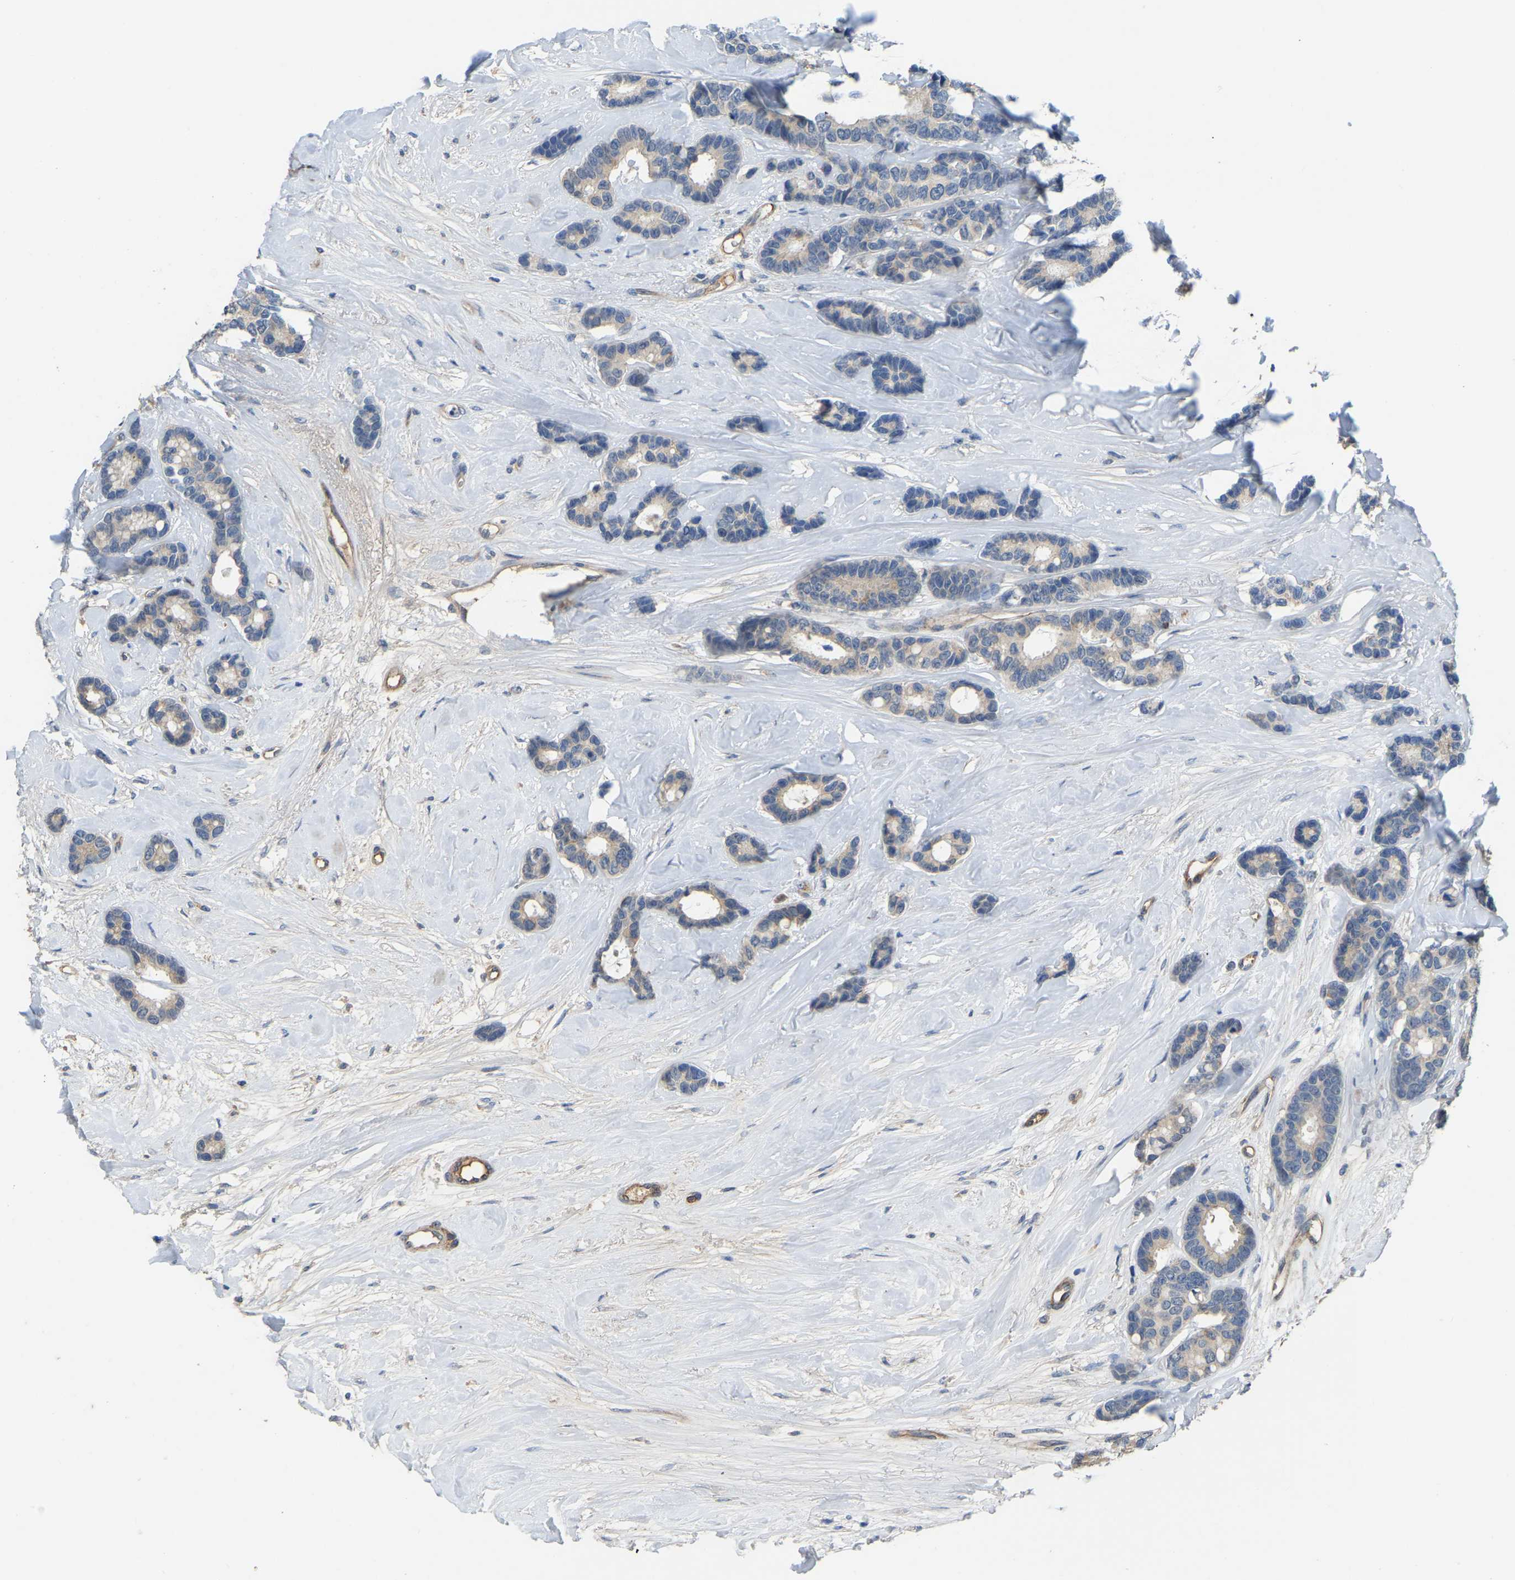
{"staining": {"intensity": "weak", "quantity": "25%-75%", "location": "cytoplasmic/membranous"}, "tissue": "breast cancer", "cell_type": "Tumor cells", "image_type": "cancer", "snomed": [{"axis": "morphology", "description": "Duct carcinoma"}, {"axis": "topography", "description": "Breast"}], "caption": "Immunohistochemical staining of human breast invasive ductal carcinoma exhibits weak cytoplasmic/membranous protein staining in approximately 25%-75% of tumor cells.", "gene": "HIGD2B", "patient": {"sex": "female", "age": 87}}